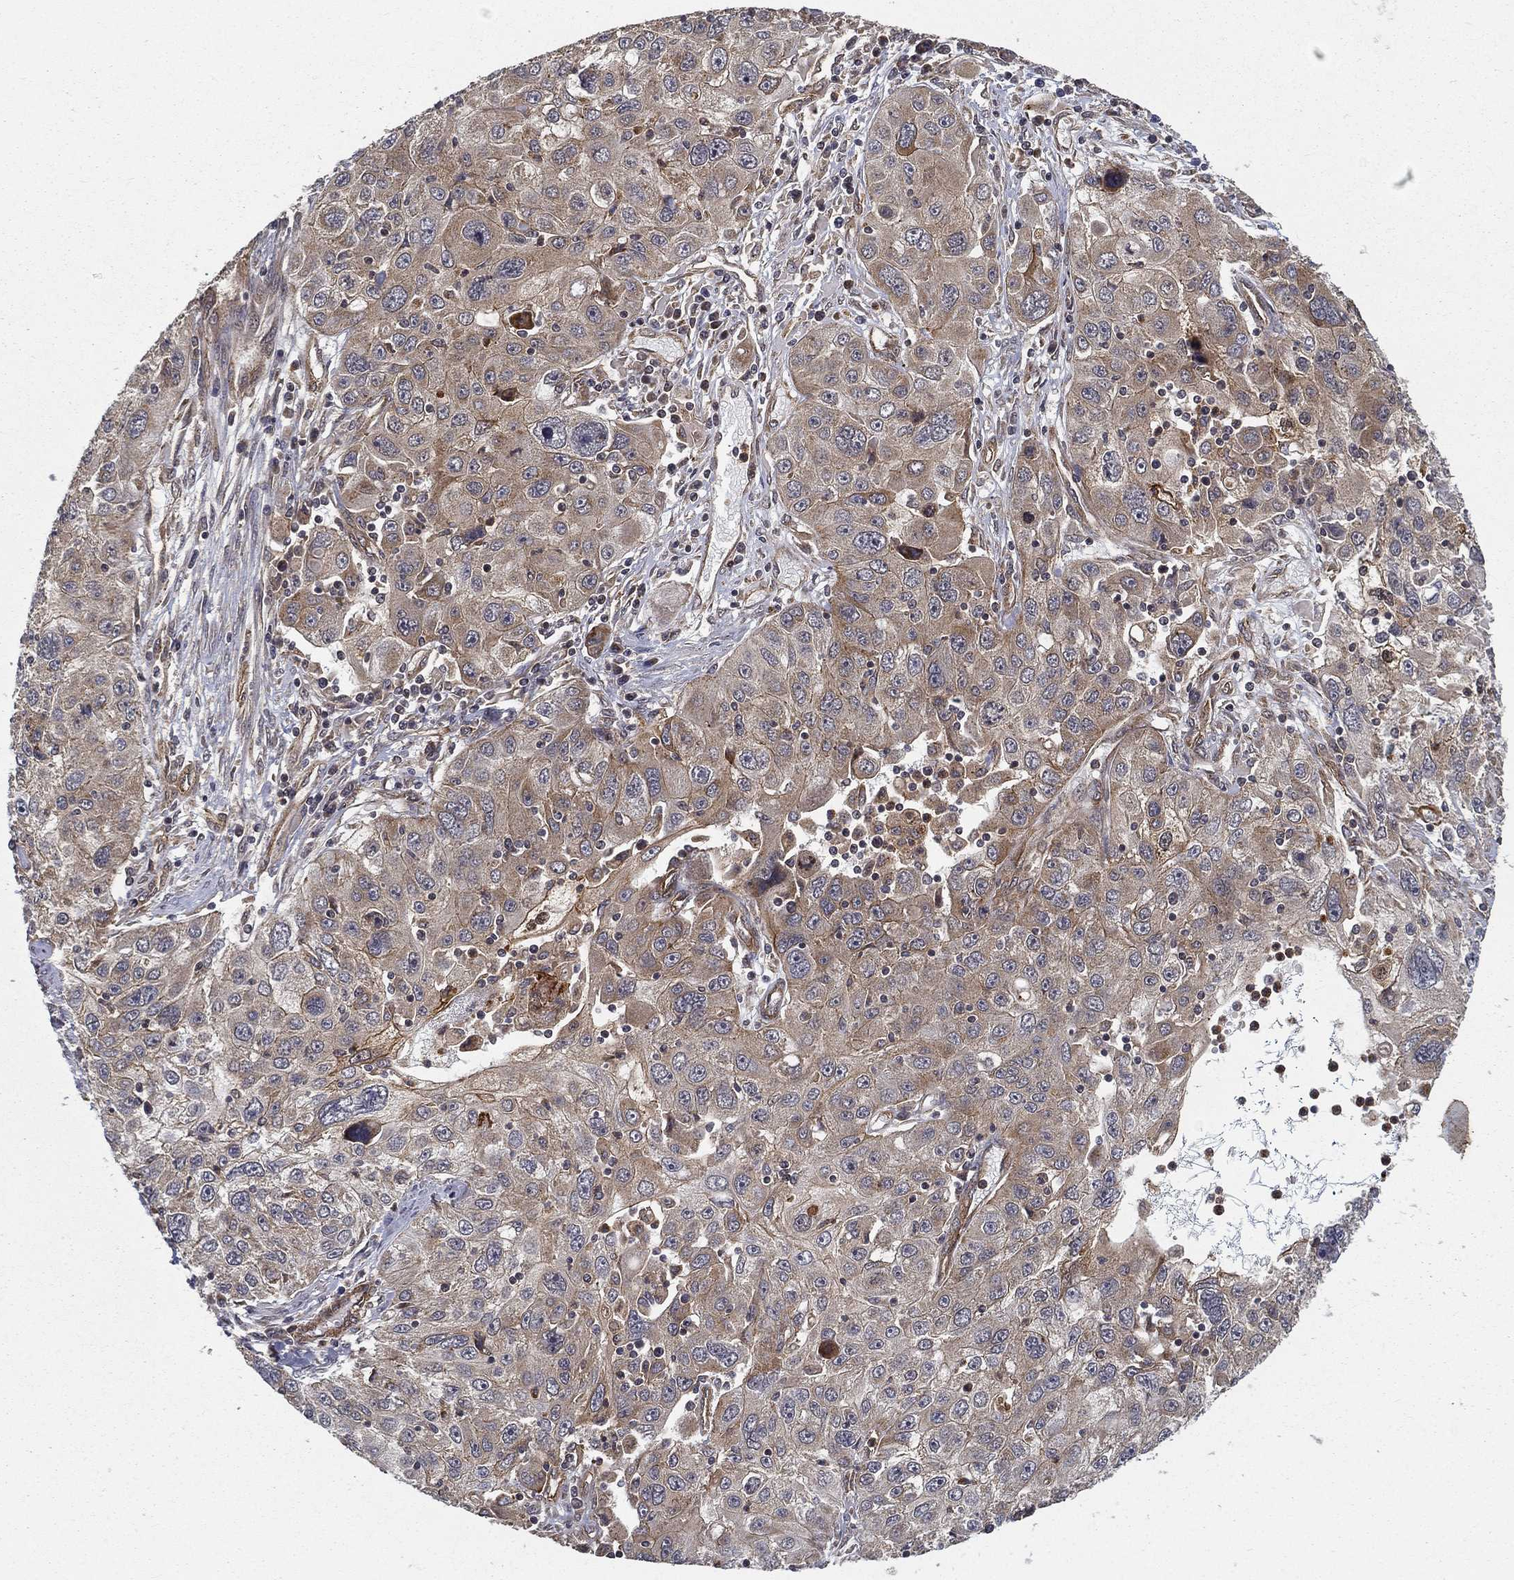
{"staining": {"intensity": "moderate", "quantity": "<25%", "location": "cytoplasmic/membranous"}, "tissue": "stomach cancer", "cell_type": "Tumor cells", "image_type": "cancer", "snomed": [{"axis": "morphology", "description": "Adenocarcinoma, NOS"}, {"axis": "topography", "description": "Stomach"}], "caption": "IHC of adenocarcinoma (stomach) exhibits low levels of moderate cytoplasmic/membranous positivity in about <25% of tumor cells.", "gene": "UACA", "patient": {"sex": "male", "age": 56}}